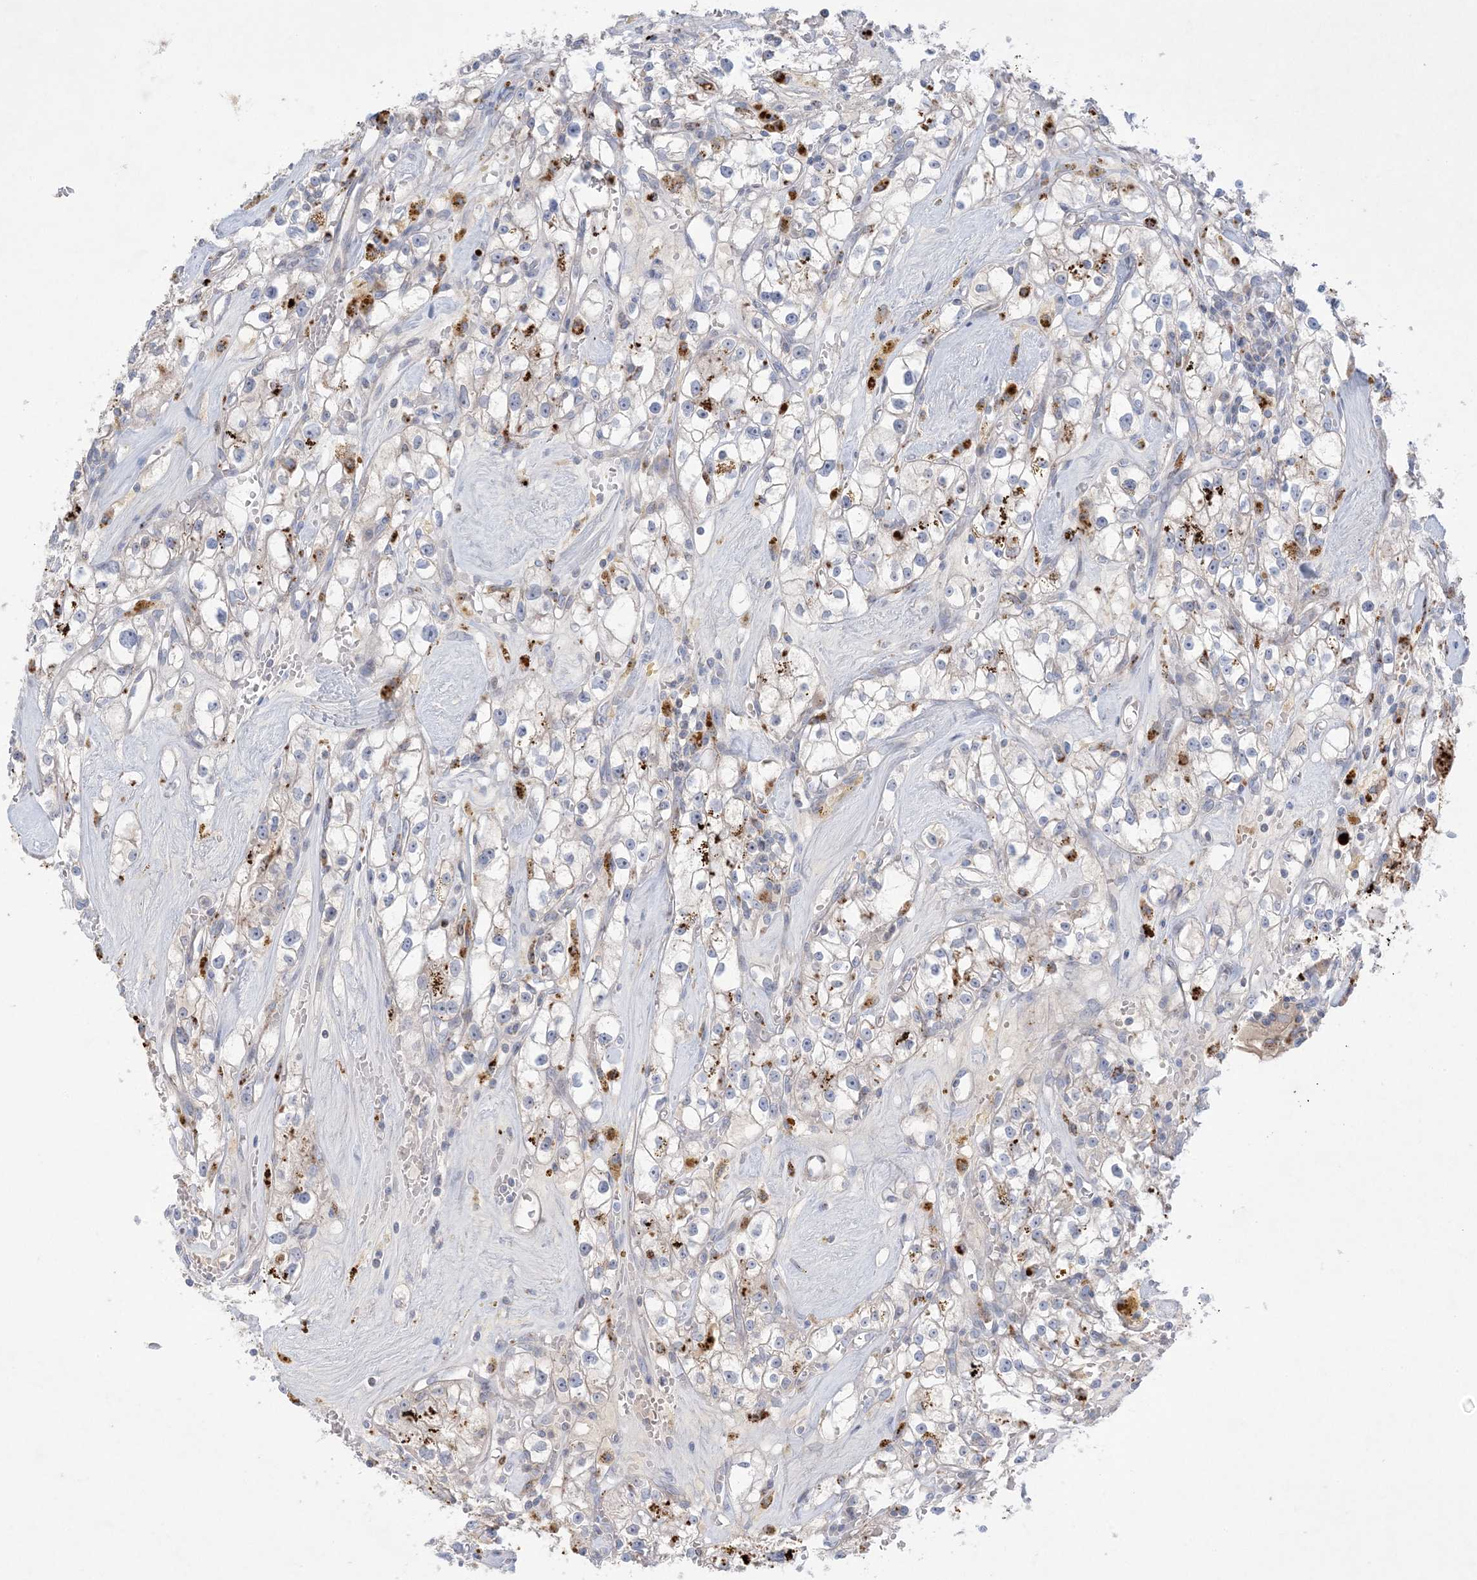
{"staining": {"intensity": "strong", "quantity": "<25%", "location": "cytoplasmic/membranous"}, "tissue": "renal cancer", "cell_type": "Tumor cells", "image_type": "cancer", "snomed": [{"axis": "morphology", "description": "Adenocarcinoma, NOS"}, {"axis": "topography", "description": "Kidney"}], "caption": "Human renal cancer stained with a brown dye displays strong cytoplasmic/membranous positive expression in about <25% of tumor cells.", "gene": "KCTD6", "patient": {"sex": "male", "age": 56}}